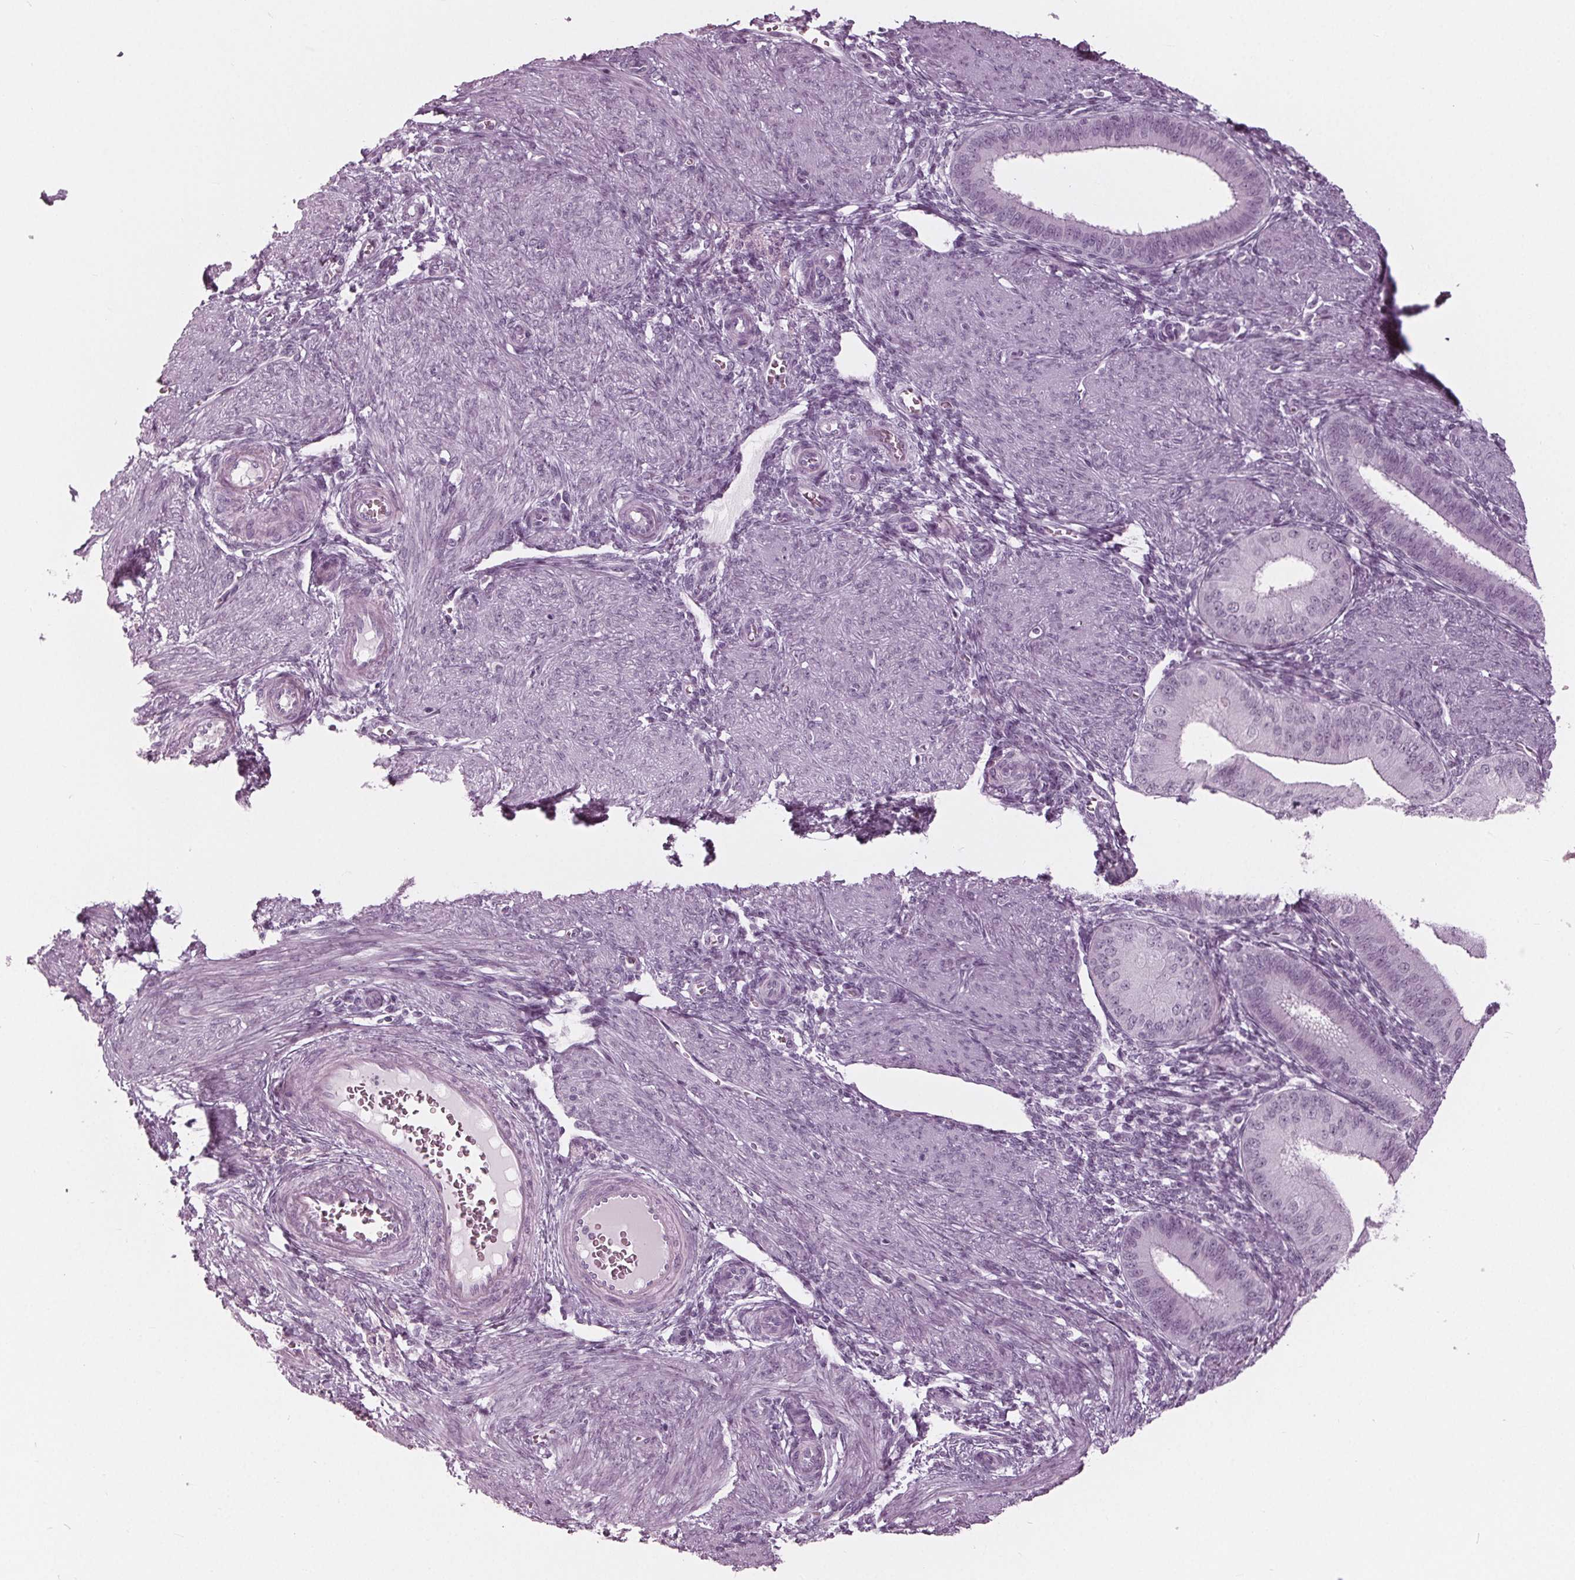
{"staining": {"intensity": "negative", "quantity": "none", "location": "none"}, "tissue": "endometrium", "cell_type": "Cells in endometrial stroma", "image_type": "normal", "snomed": [{"axis": "morphology", "description": "Normal tissue, NOS"}, {"axis": "topography", "description": "Endometrium"}], "caption": "This is an immunohistochemistry (IHC) micrograph of benign human endometrium. There is no positivity in cells in endometrial stroma.", "gene": "KRT28", "patient": {"sex": "female", "age": 39}}